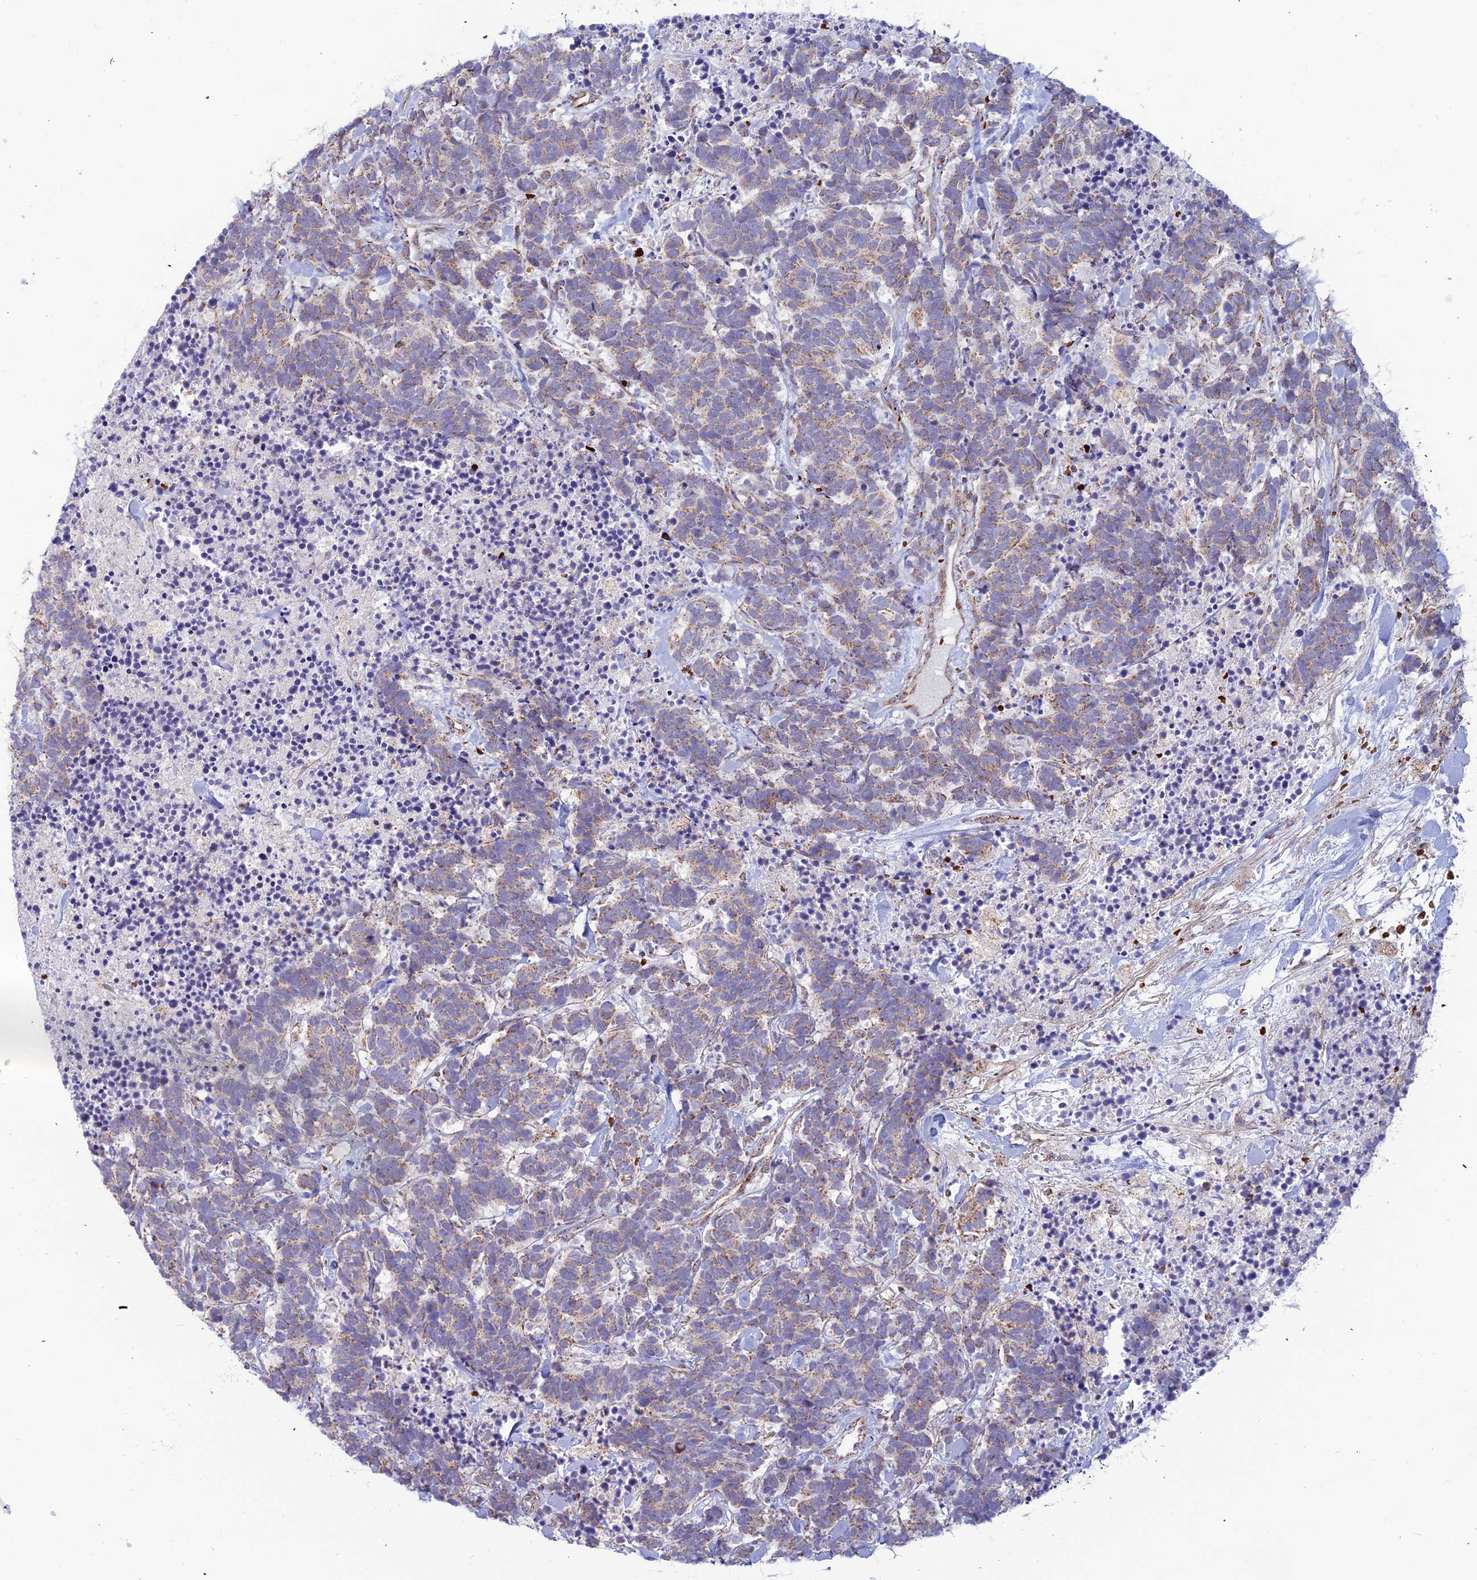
{"staining": {"intensity": "moderate", "quantity": "25%-75%", "location": "cytoplasmic/membranous"}, "tissue": "carcinoid", "cell_type": "Tumor cells", "image_type": "cancer", "snomed": [{"axis": "morphology", "description": "Carcinoma, NOS"}, {"axis": "morphology", "description": "Carcinoid, malignant, NOS"}, {"axis": "topography", "description": "Prostate"}], "caption": "Protein expression analysis of human carcinoid reveals moderate cytoplasmic/membranous positivity in approximately 25%-75% of tumor cells.", "gene": "SLC35F4", "patient": {"sex": "male", "age": 57}}